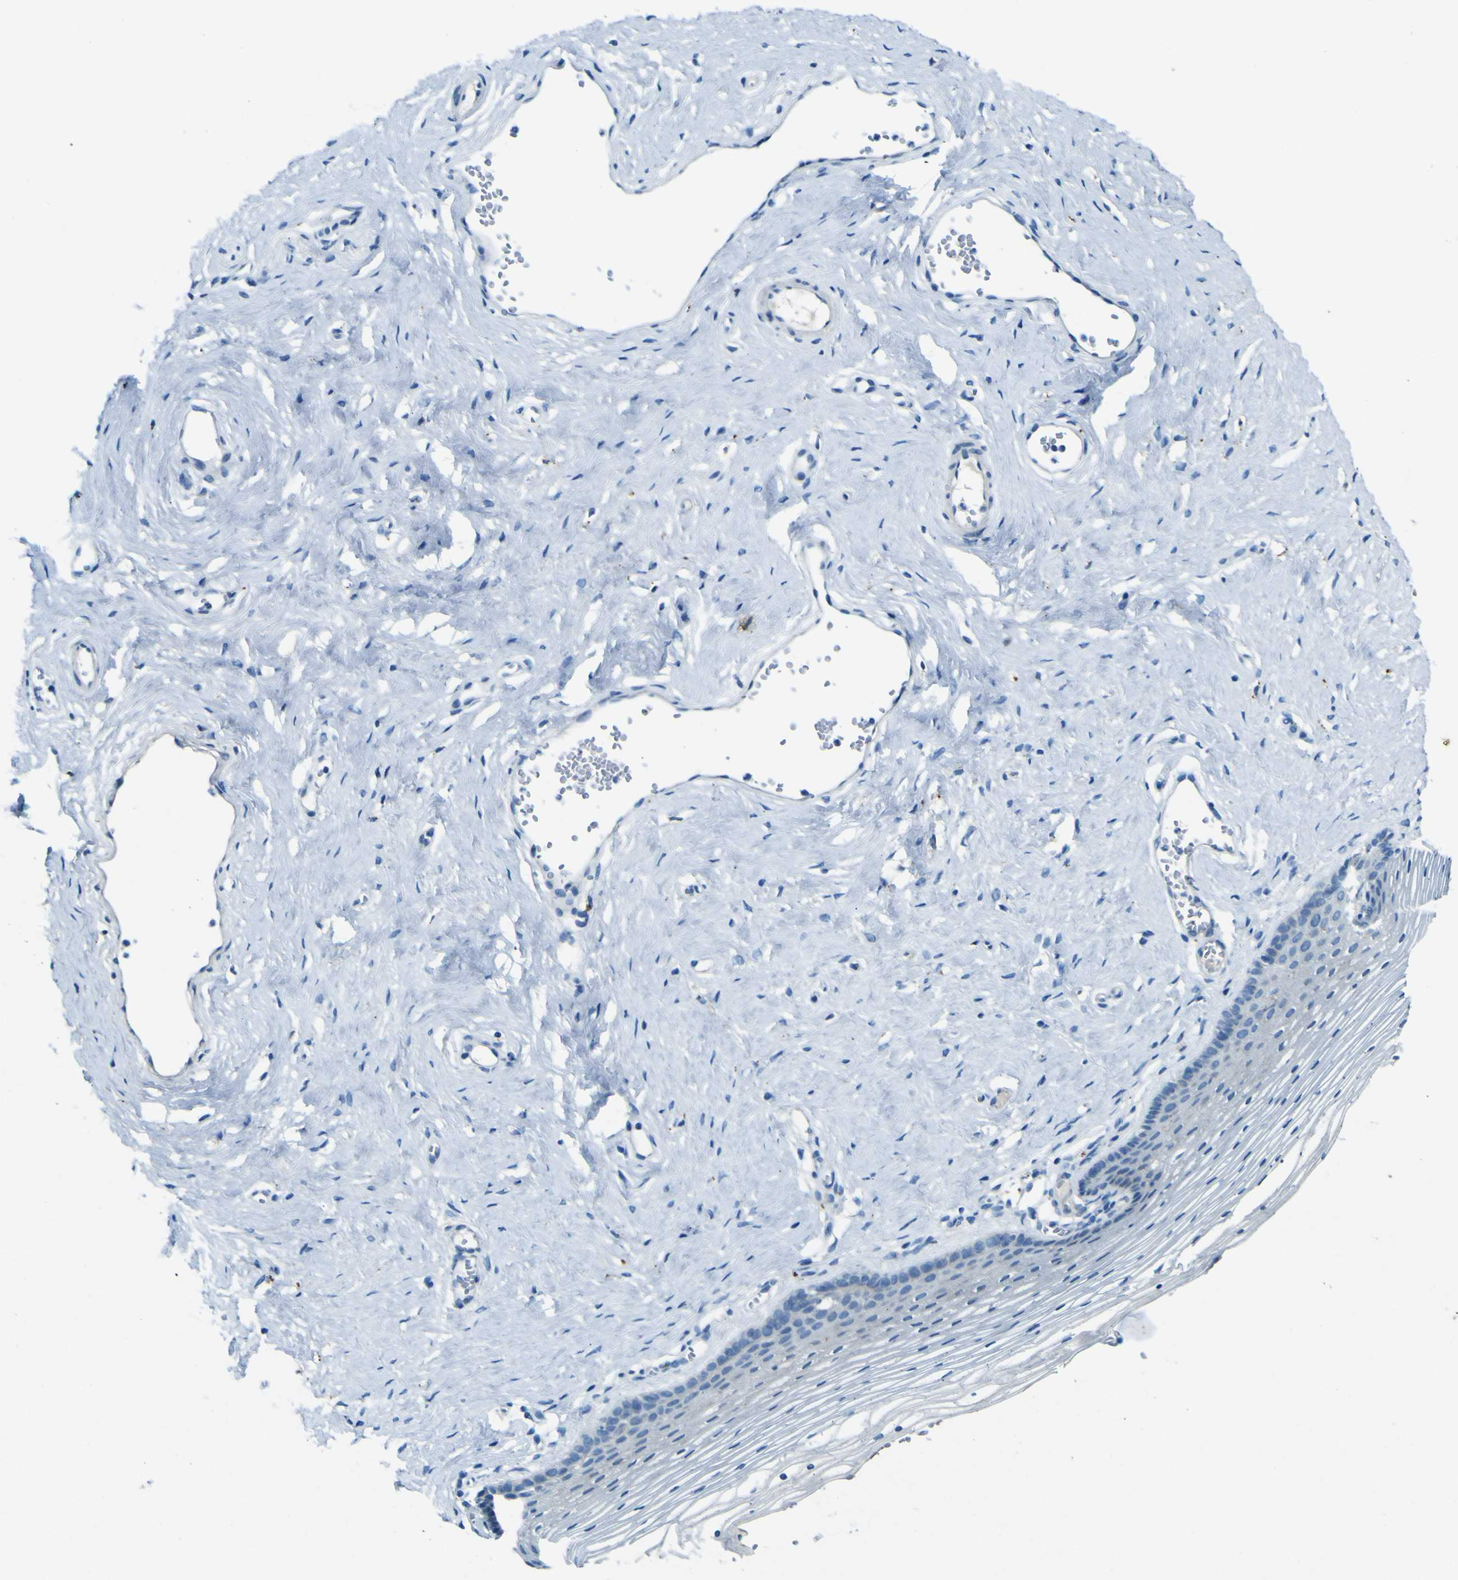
{"staining": {"intensity": "negative", "quantity": "none", "location": "none"}, "tissue": "vagina", "cell_type": "Squamous epithelial cells", "image_type": "normal", "snomed": [{"axis": "morphology", "description": "Normal tissue, NOS"}, {"axis": "topography", "description": "Vagina"}], "caption": "High power microscopy photomicrograph of an IHC photomicrograph of benign vagina, revealing no significant staining in squamous epithelial cells. Brightfield microscopy of immunohistochemistry (IHC) stained with DAB (brown) and hematoxylin (blue), captured at high magnification.", "gene": "PDE9A", "patient": {"sex": "female", "age": 32}}